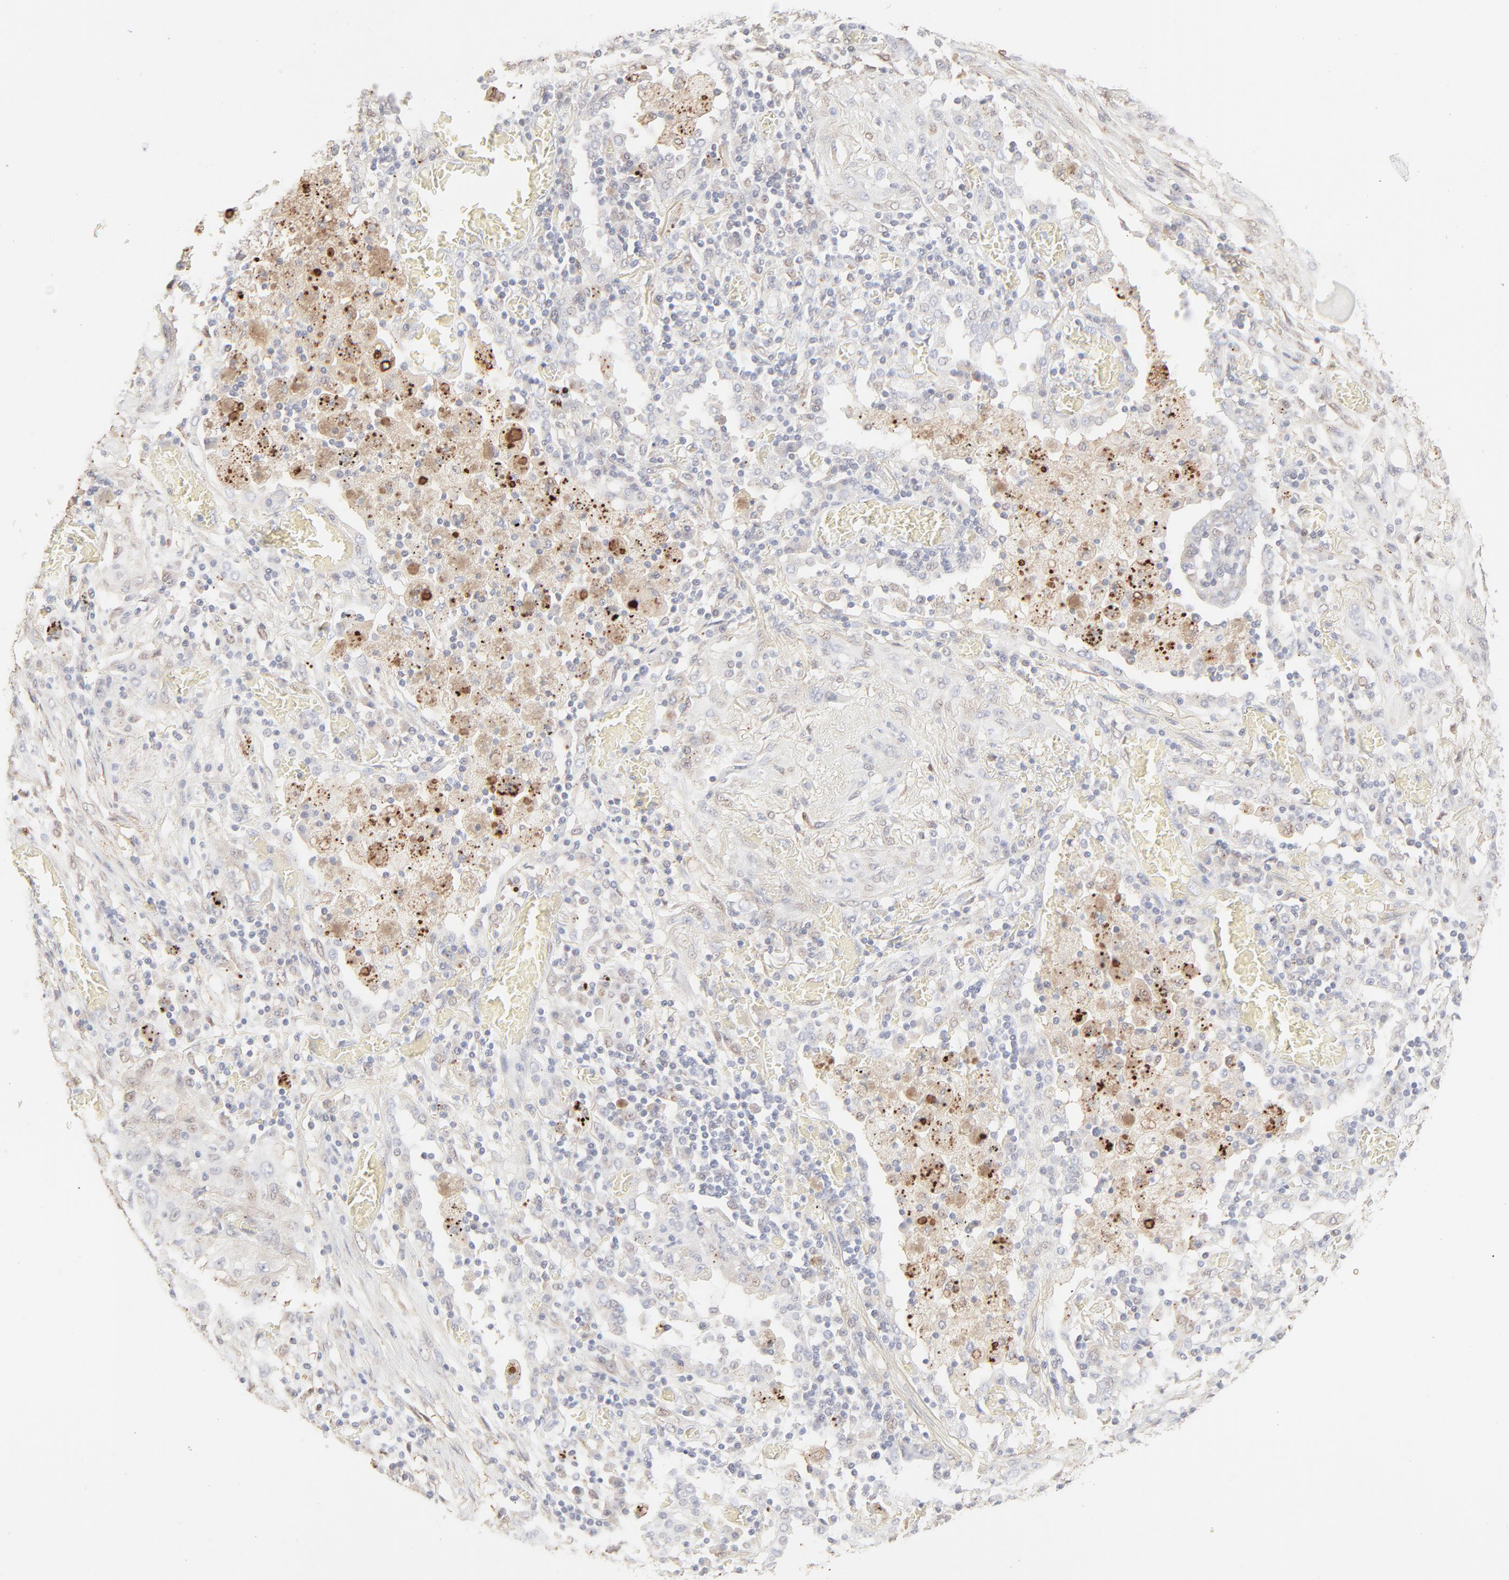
{"staining": {"intensity": "negative", "quantity": "none", "location": "none"}, "tissue": "lung cancer", "cell_type": "Tumor cells", "image_type": "cancer", "snomed": [{"axis": "morphology", "description": "Squamous cell carcinoma, NOS"}, {"axis": "topography", "description": "Lung"}], "caption": "This is an IHC histopathology image of lung squamous cell carcinoma. There is no positivity in tumor cells.", "gene": "LGALS2", "patient": {"sex": "female", "age": 47}}